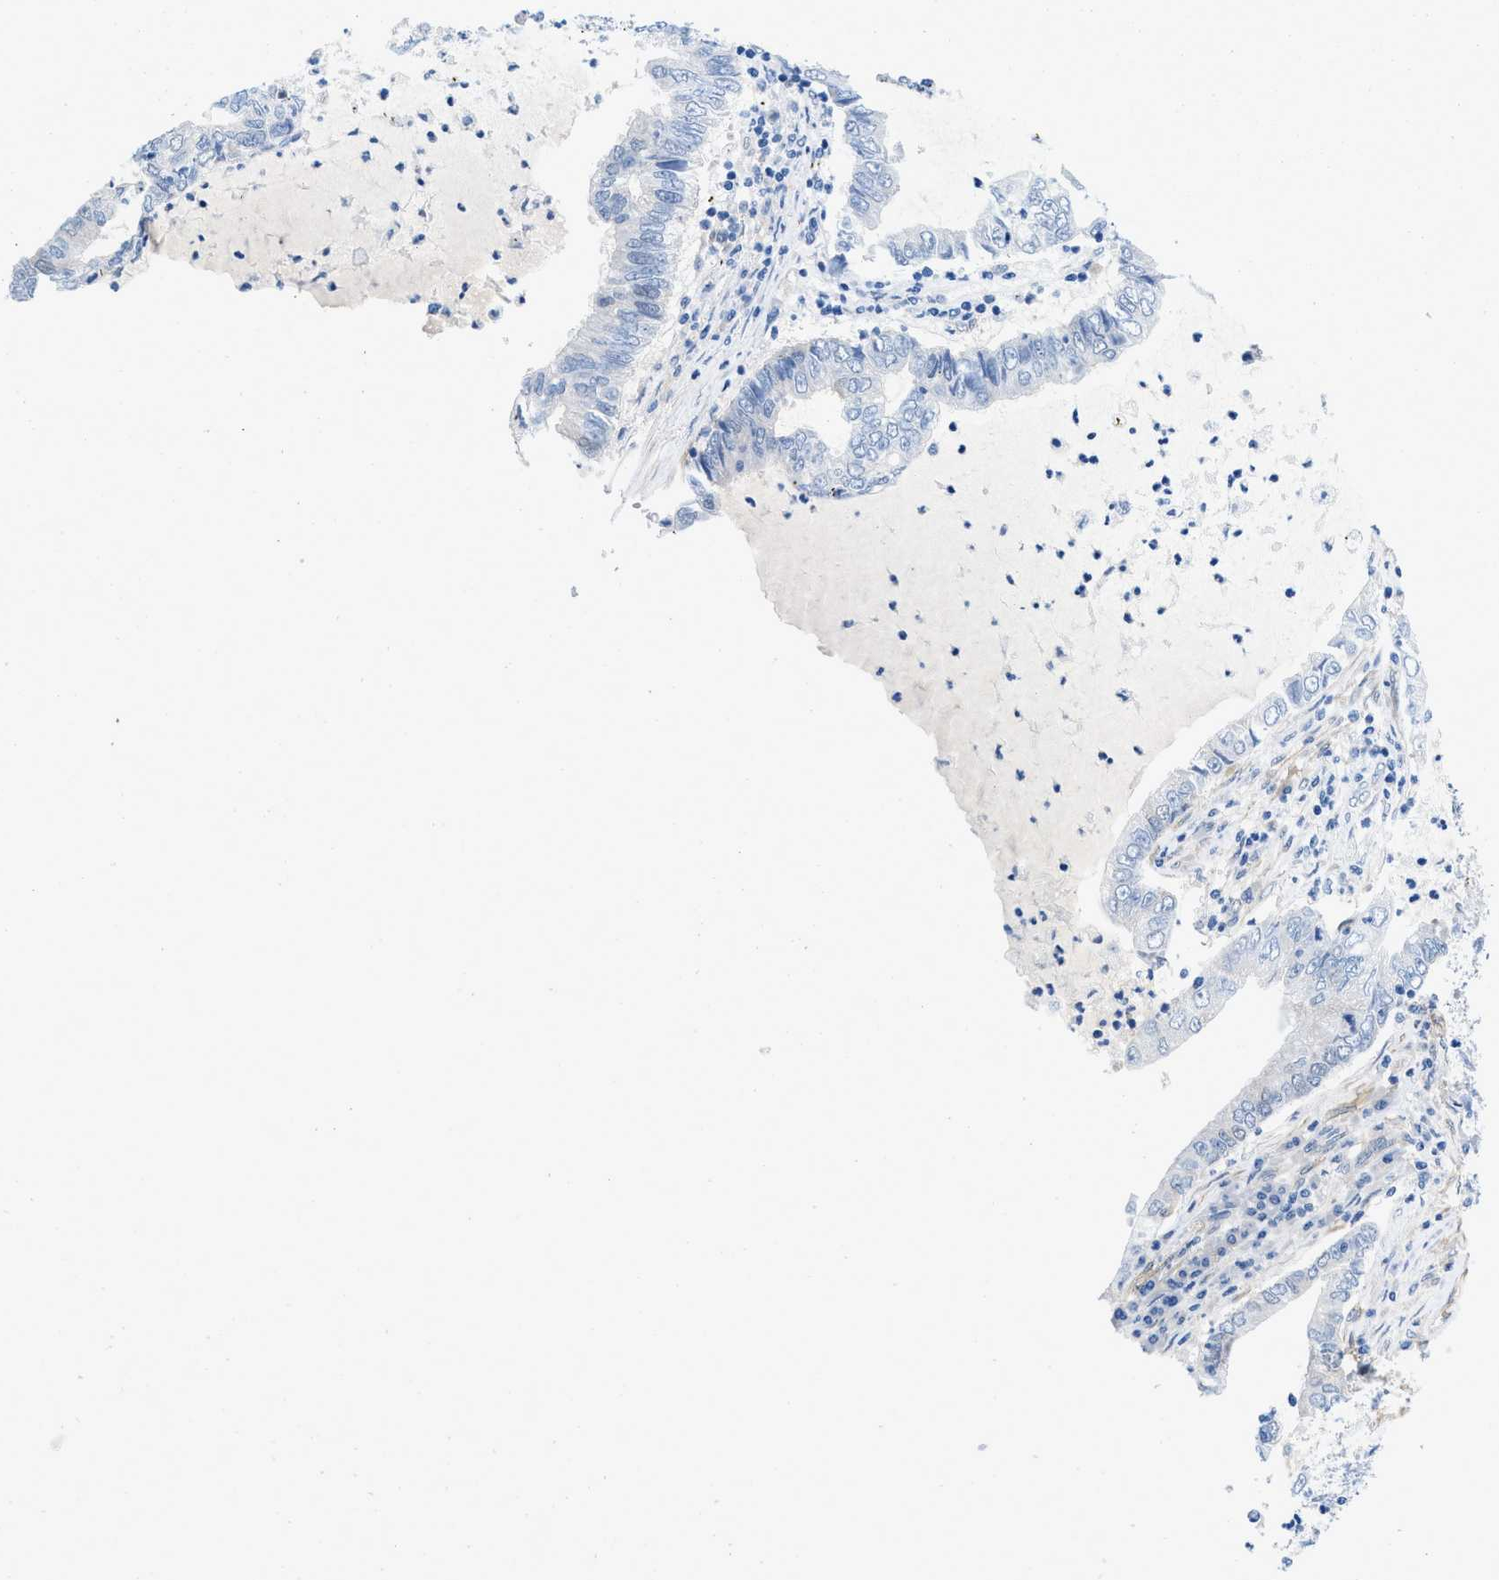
{"staining": {"intensity": "negative", "quantity": "none", "location": "none"}, "tissue": "lung cancer", "cell_type": "Tumor cells", "image_type": "cancer", "snomed": [{"axis": "morphology", "description": "Adenocarcinoma, NOS"}, {"axis": "topography", "description": "Lung"}], "caption": "A histopathology image of human adenocarcinoma (lung) is negative for staining in tumor cells. (DAB immunohistochemistry with hematoxylin counter stain).", "gene": "PDLIM5", "patient": {"sex": "female", "age": 51}}